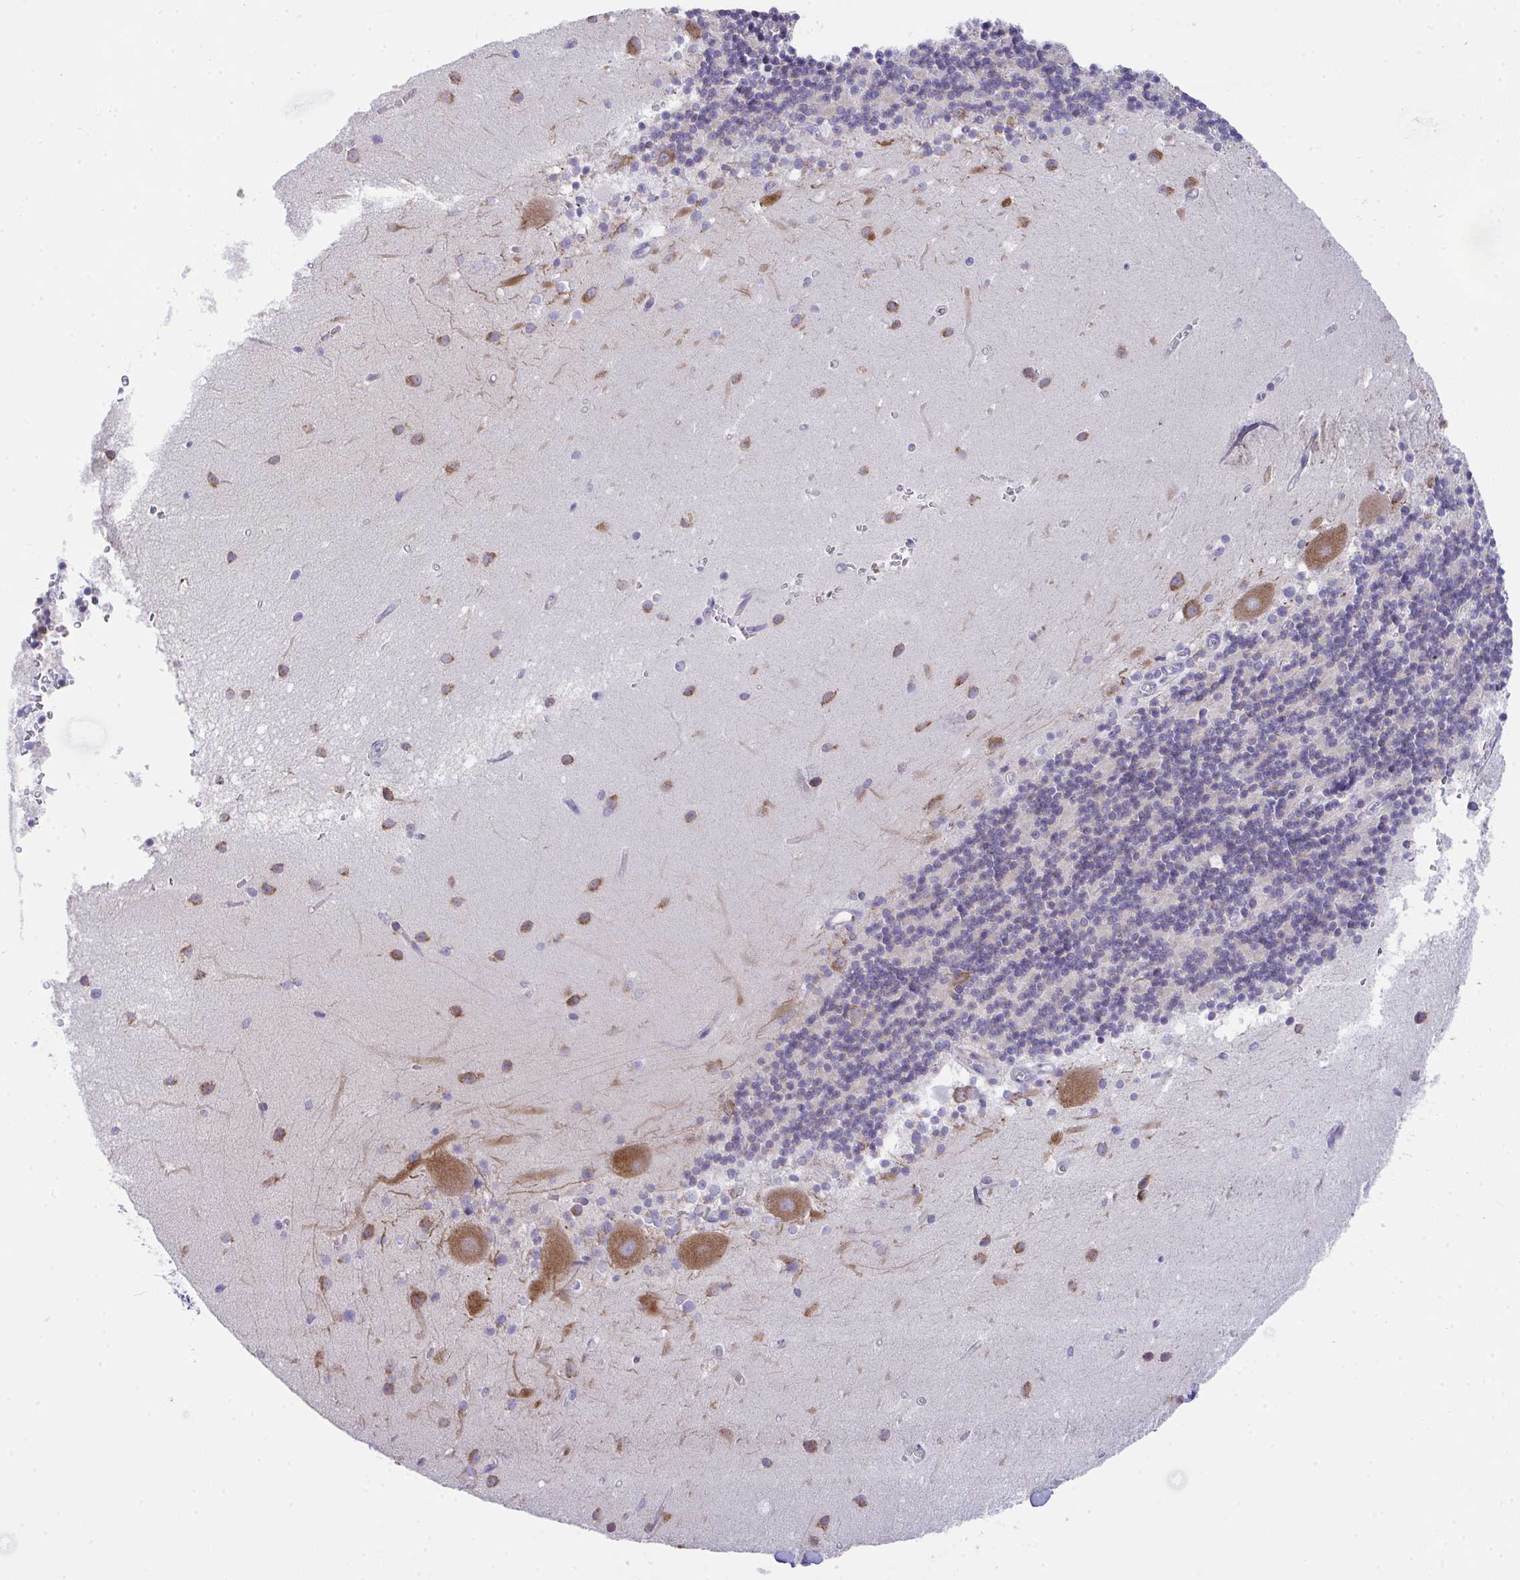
{"staining": {"intensity": "weak", "quantity": "<25%", "location": "cytoplasmic/membranous"}, "tissue": "cerebellum", "cell_type": "Cells in granular layer", "image_type": "normal", "snomed": [{"axis": "morphology", "description": "Normal tissue, NOS"}, {"axis": "topography", "description": "Cerebellum"}], "caption": "Immunohistochemistry photomicrograph of normal cerebellum stained for a protein (brown), which demonstrates no positivity in cells in granular layer. Brightfield microscopy of IHC stained with DAB (brown) and hematoxylin (blue), captured at high magnification.", "gene": "MIA3", "patient": {"sex": "male", "age": 54}}